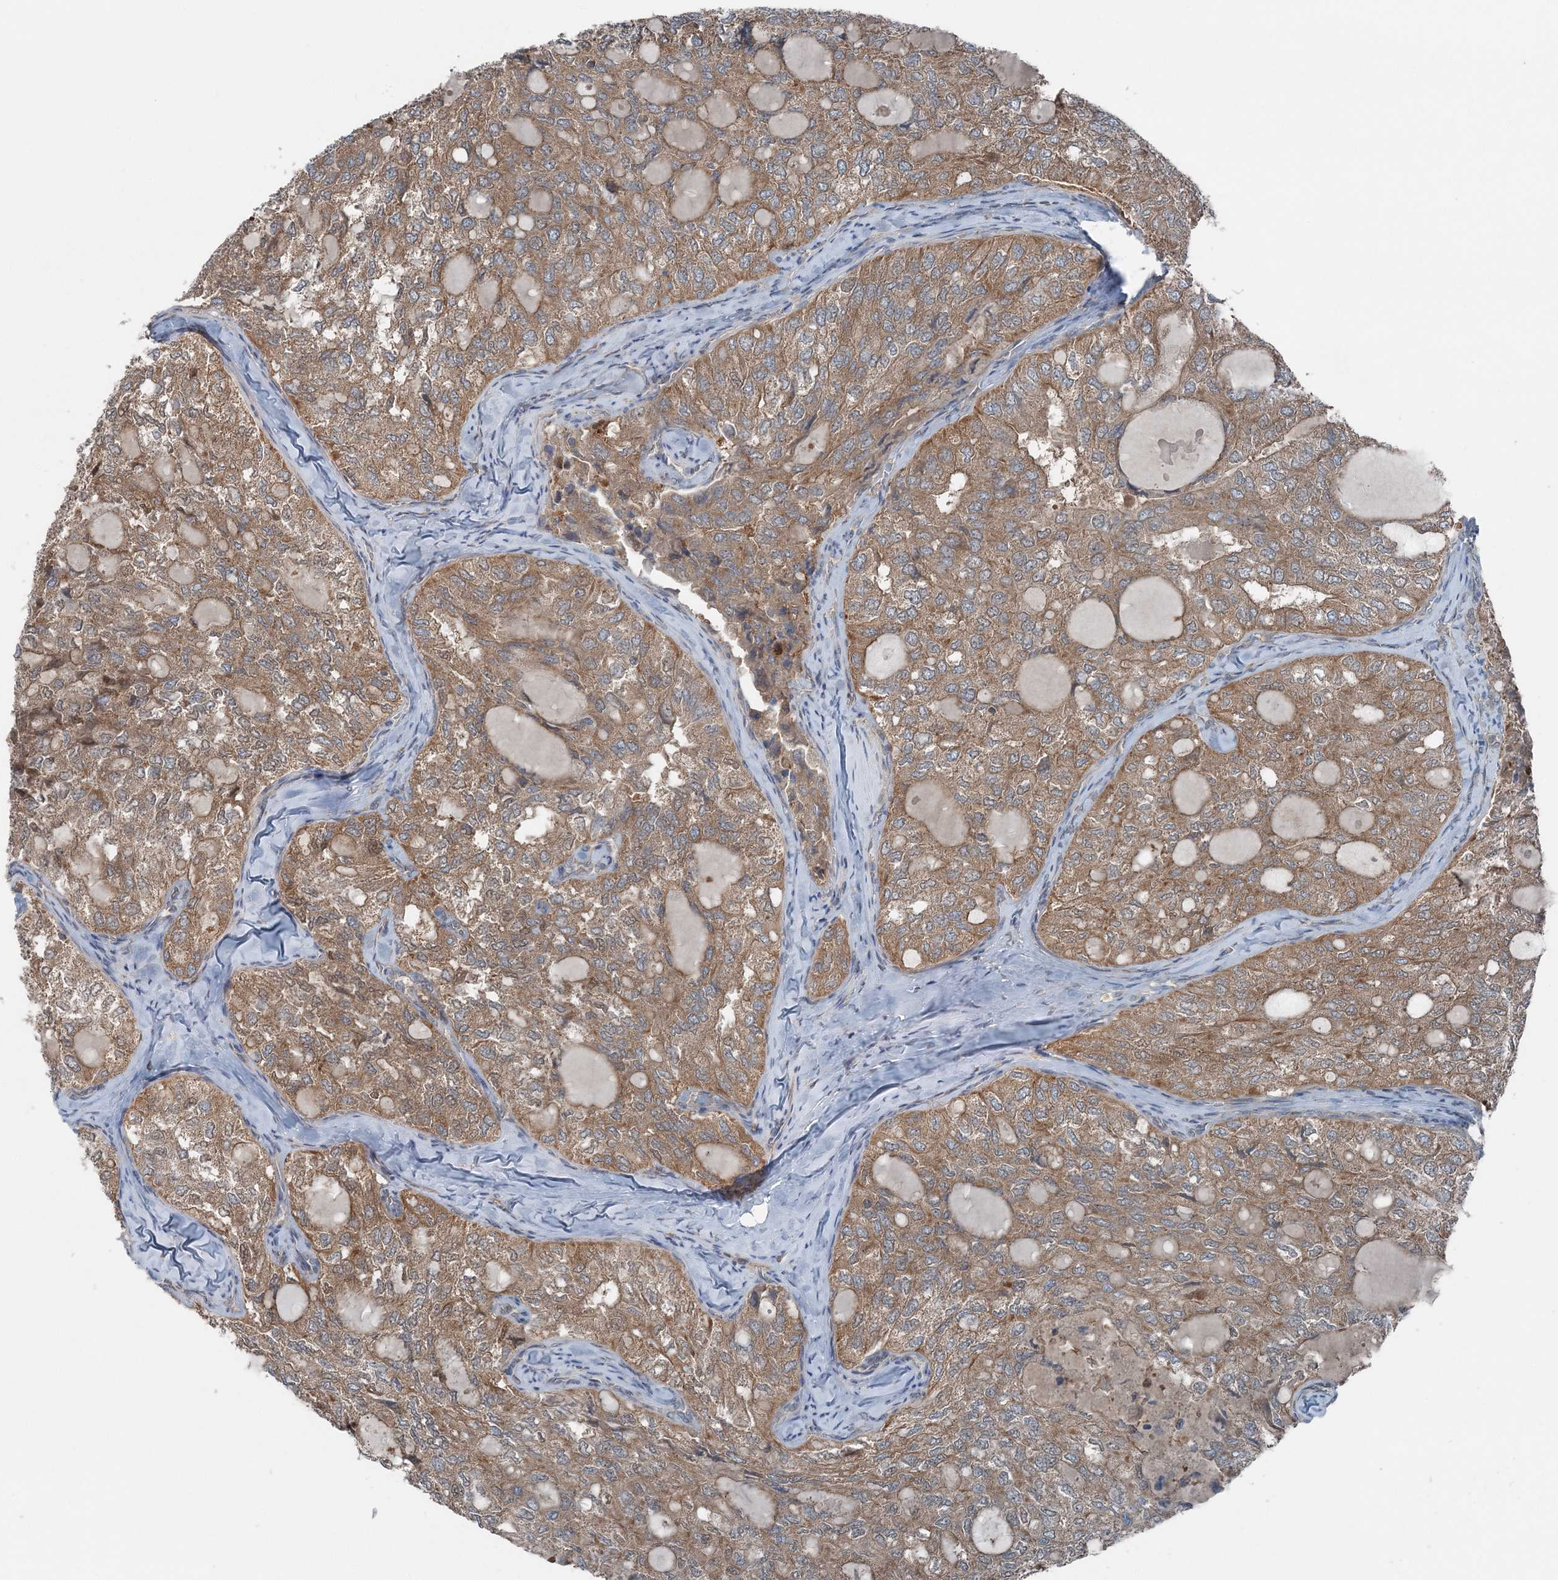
{"staining": {"intensity": "moderate", "quantity": ">75%", "location": "cytoplasmic/membranous"}, "tissue": "thyroid cancer", "cell_type": "Tumor cells", "image_type": "cancer", "snomed": [{"axis": "morphology", "description": "Follicular adenoma carcinoma, NOS"}, {"axis": "topography", "description": "Thyroid gland"}], "caption": "Thyroid cancer stained for a protein (brown) exhibits moderate cytoplasmic/membranous positive expression in about >75% of tumor cells.", "gene": "ASNSD1", "patient": {"sex": "male", "age": 75}}